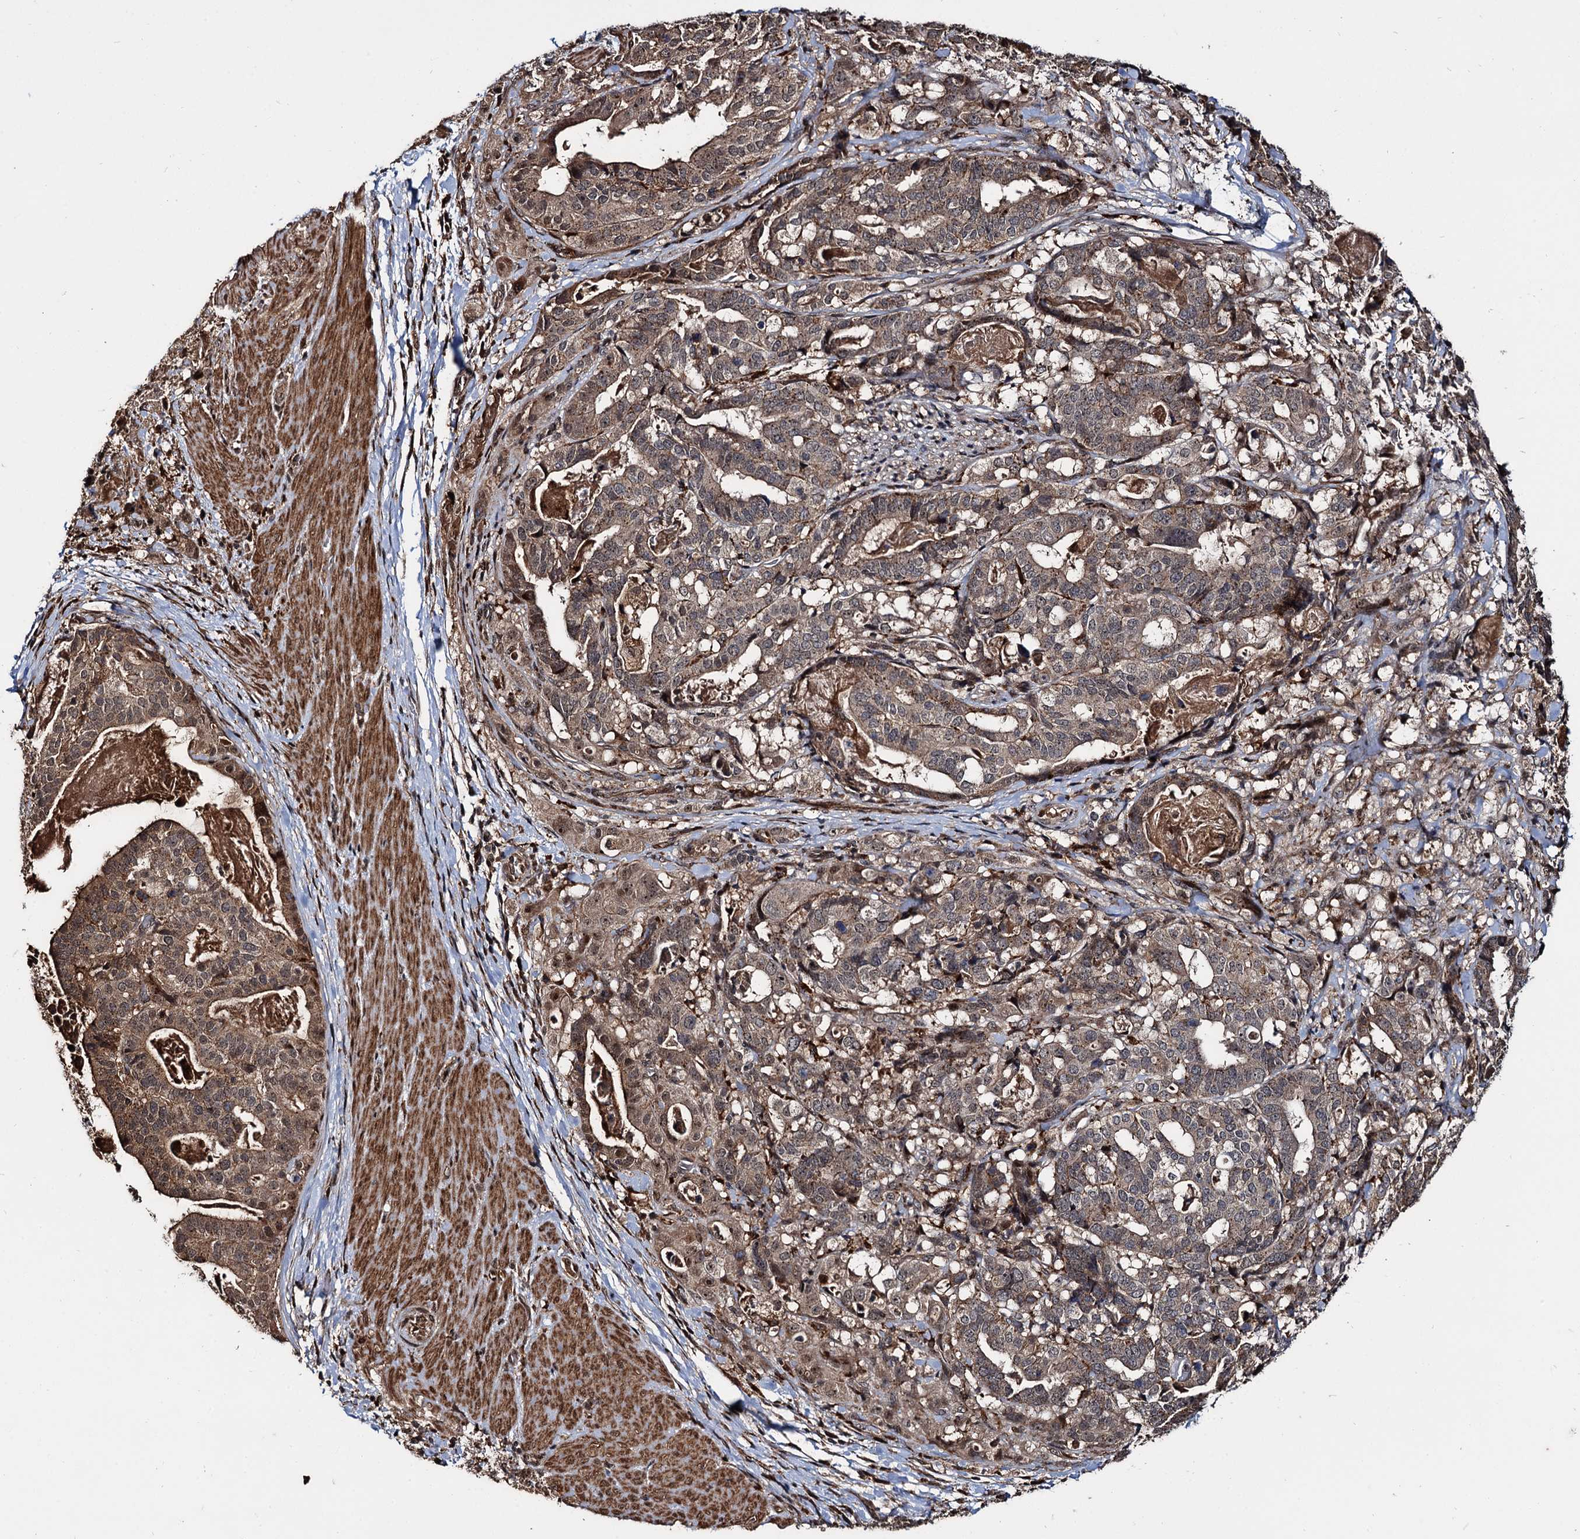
{"staining": {"intensity": "moderate", "quantity": ">75%", "location": "cytoplasmic/membranous,nuclear"}, "tissue": "stomach cancer", "cell_type": "Tumor cells", "image_type": "cancer", "snomed": [{"axis": "morphology", "description": "Adenocarcinoma, NOS"}, {"axis": "topography", "description": "Stomach"}], "caption": "Approximately >75% of tumor cells in human stomach cancer (adenocarcinoma) show moderate cytoplasmic/membranous and nuclear protein positivity as visualized by brown immunohistochemical staining.", "gene": "CEP192", "patient": {"sex": "male", "age": 48}}